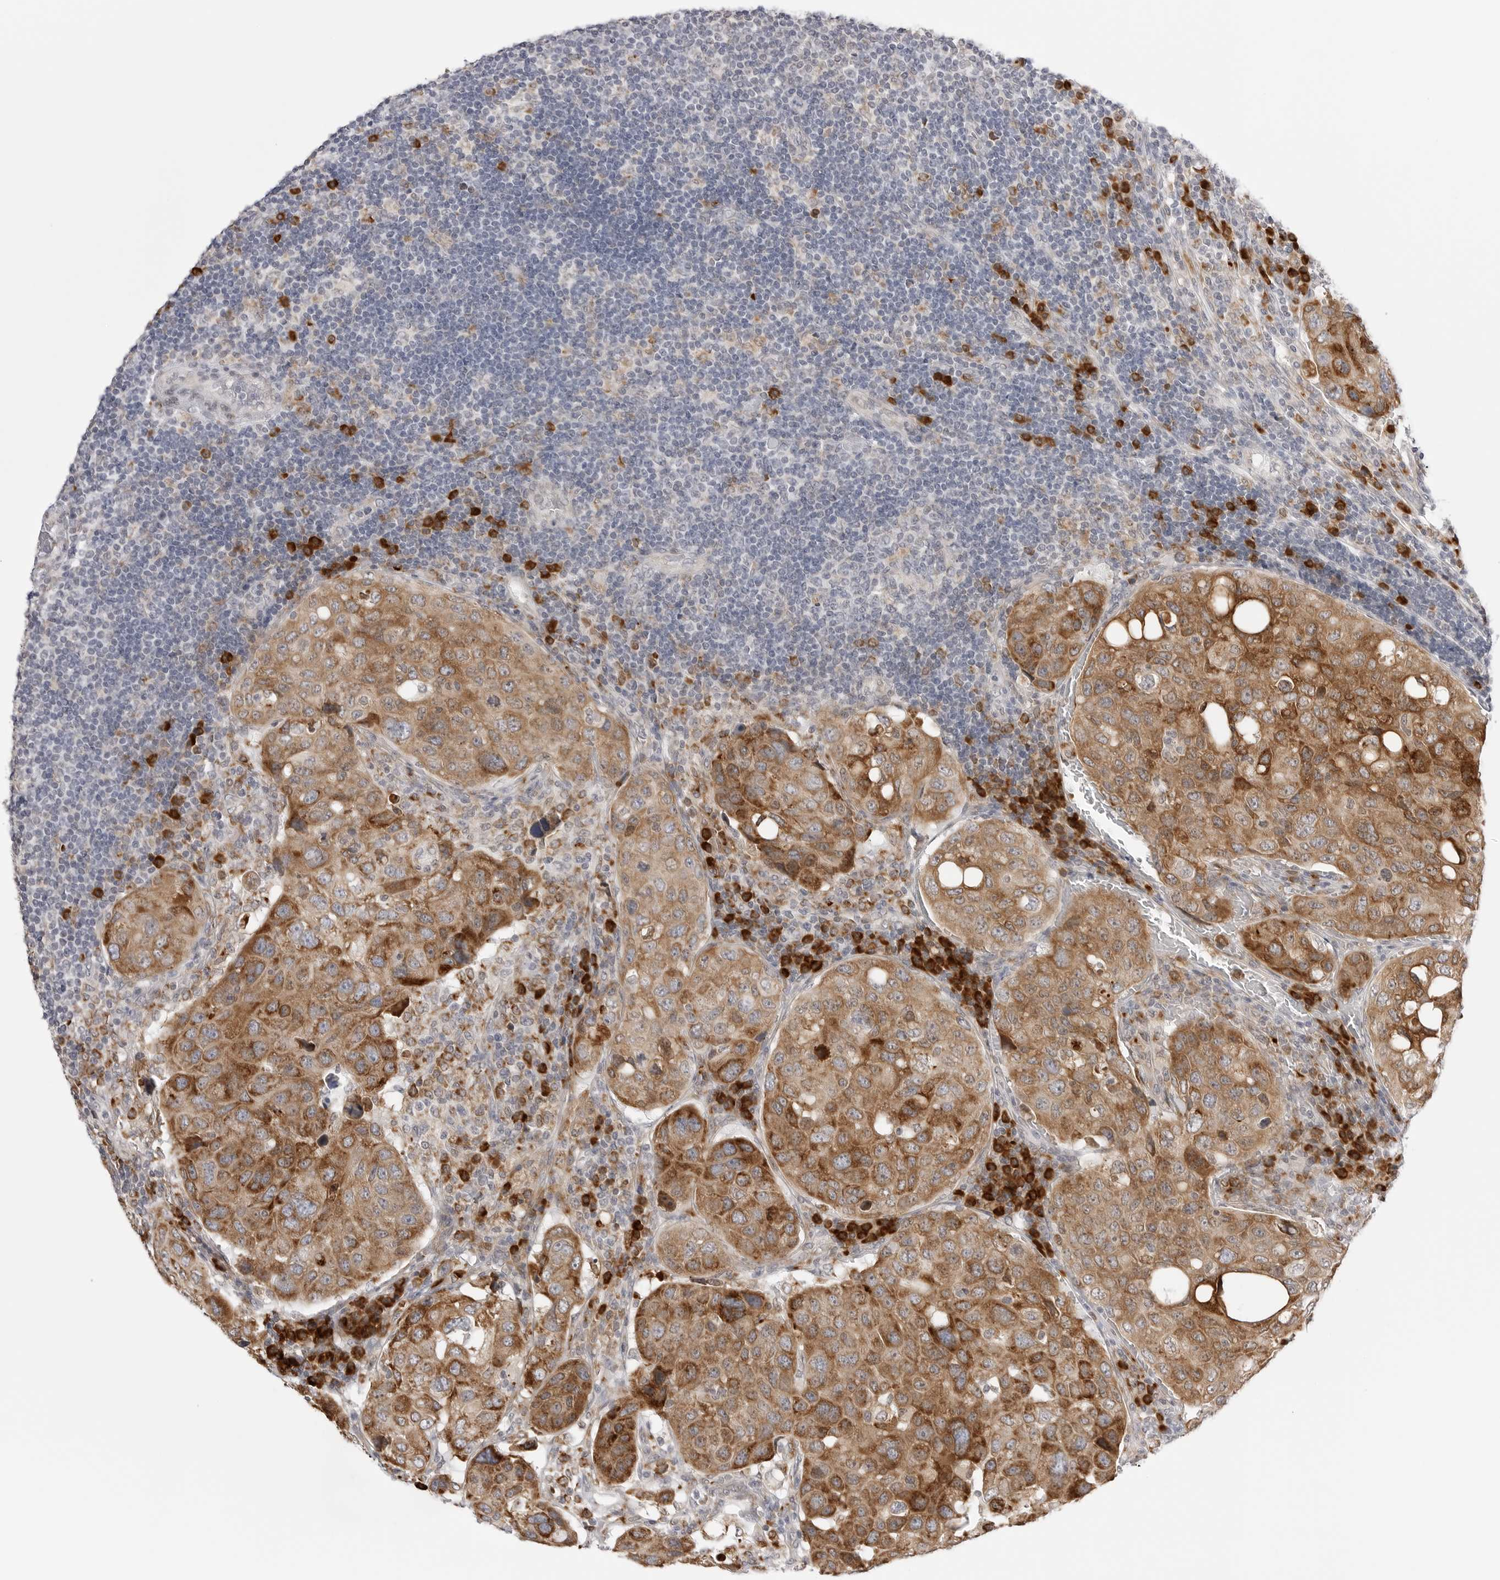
{"staining": {"intensity": "moderate", "quantity": ">75%", "location": "cytoplasmic/membranous"}, "tissue": "urothelial cancer", "cell_type": "Tumor cells", "image_type": "cancer", "snomed": [{"axis": "morphology", "description": "Urothelial carcinoma, High grade"}, {"axis": "topography", "description": "Lymph node"}, {"axis": "topography", "description": "Urinary bladder"}], "caption": "Brown immunohistochemical staining in human urothelial carcinoma (high-grade) exhibits moderate cytoplasmic/membranous positivity in approximately >75% of tumor cells.", "gene": "RPN1", "patient": {"sex": "male", "age": 51}}